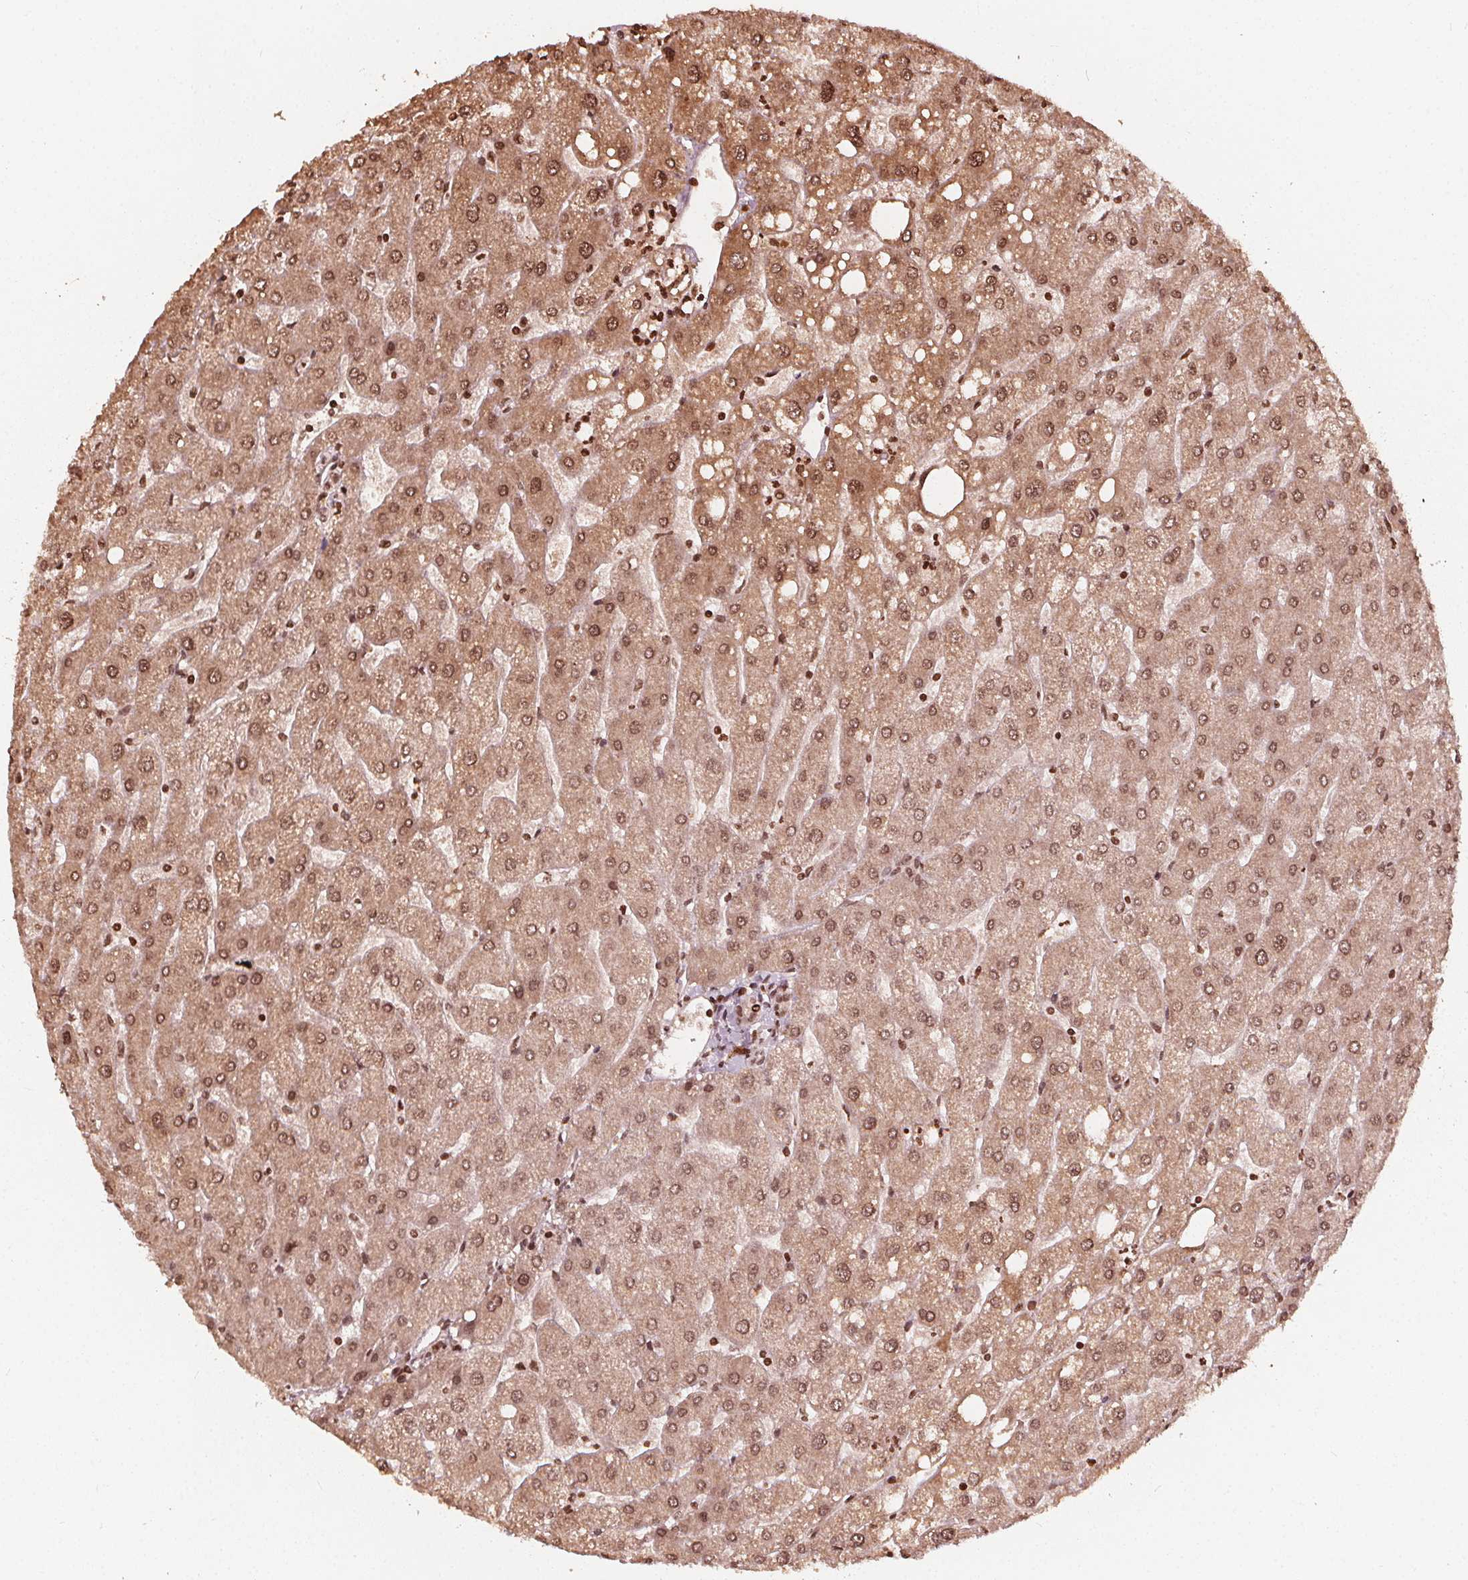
{"staining": {"intensity": "moderate", "quantity": ">75%", "location": "nuclear"}, "tissue": "liver", "cell_type": "Cholangiocytes", "image_type": "normal", "snomed": [{"axis": "morphology", "description": "Normal tissue, NOS"}, {"axis": "topography", "description": "Liver"}], "caption": "Liver stained for a protein reveals moderate nuclear positivity in cholangiocytes. (DAB (3,3'-diaminobenzidine) IHC with brightfield microscopy, high magnification).", "gene": "H3C14", "patient": {"sex": "male", "age": 67}}